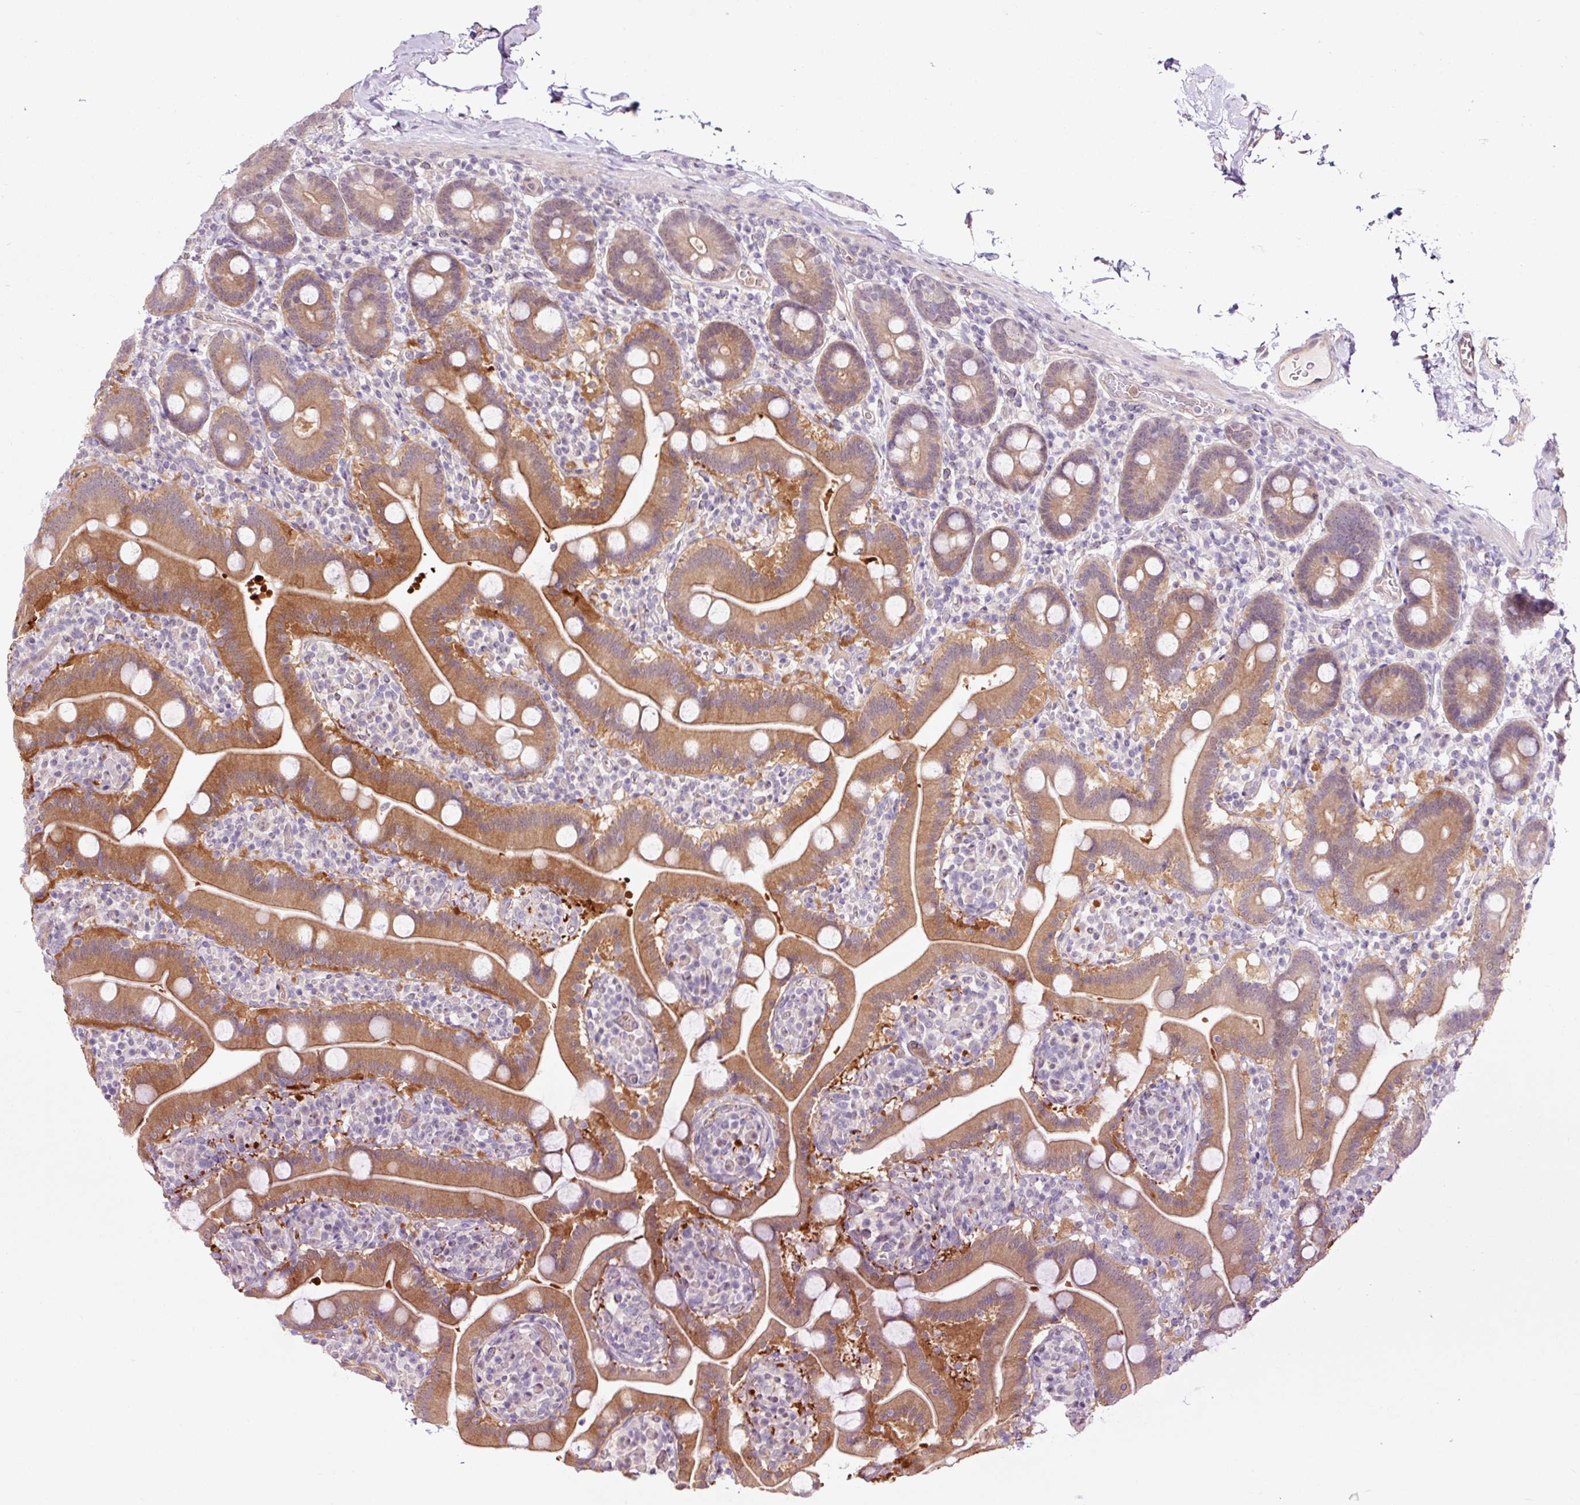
{"staining": {"intensity": "strong", "quantity": ">75%", "location": "cytoplasmic/membranous"}, "tissue": "duodenum", "cell_type": "Glandular cells", "image_type": "normal", "snomed": [{"axis": "morphology", "description": "Normal tissue, NOS"}, {"axis": "topography", "description": "Duodenum"}], "caption": "IHC photomicrograph of normal duodenum: duodenum stained using immunohistochemistry (IHC) exhibits high levels of strong protein expression localized specifically in the cytoplasmic/membranous of glandular cells, appearing as a cytoplasmic/membranous brown color.", "gene": "FBXL14", "patient": {"sex": "male", "age": 55}}